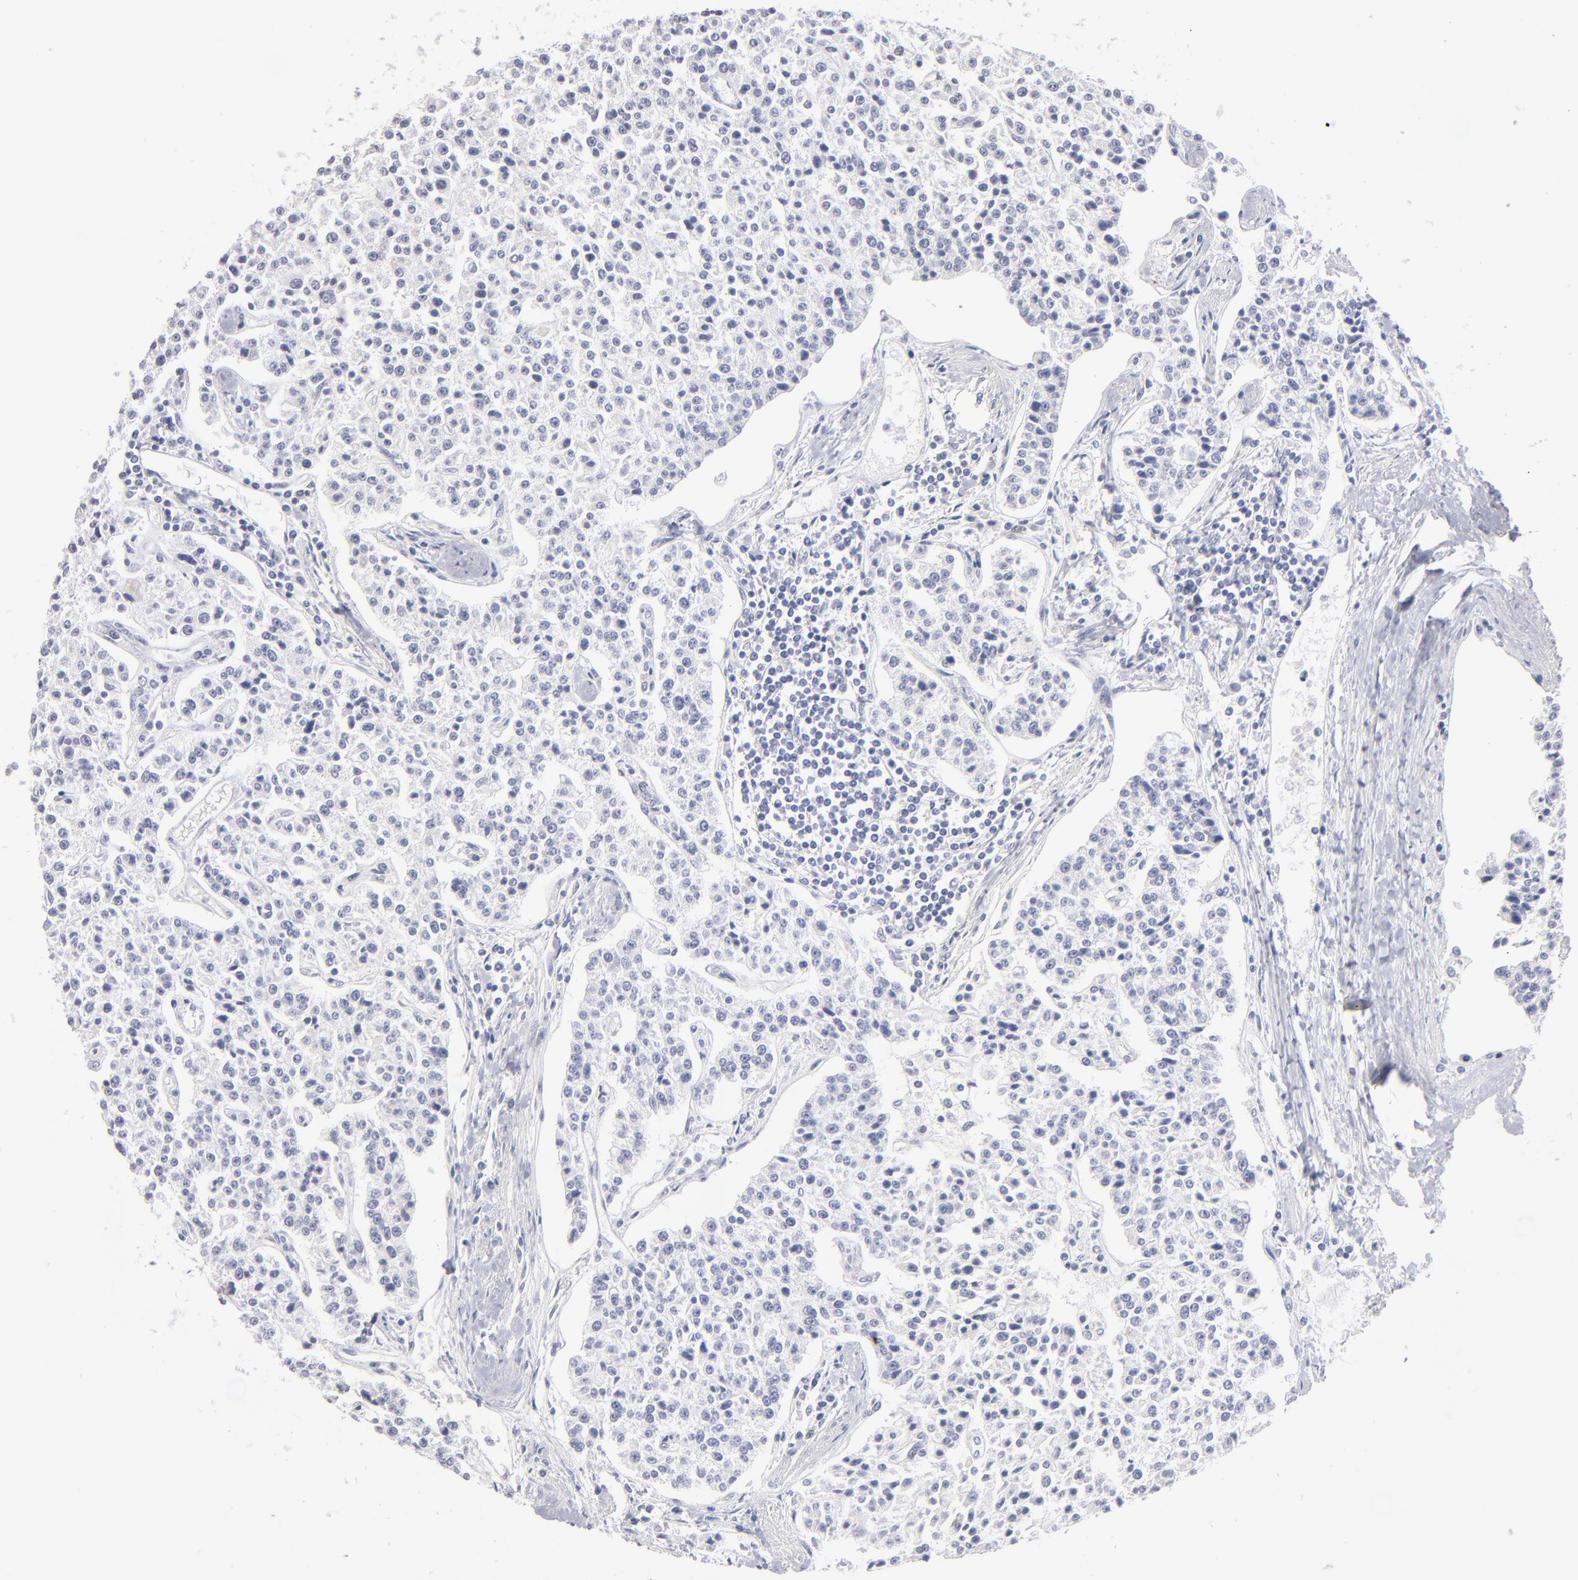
{"staining": {"intensity": "negative", "quantity": "none", "location": "none"}, "tissue": "carcinoid", "cell_type": "Tumor cells", "image_type": "cancer", "snomed": [{"axis": "morphology", "description": "Carcinoid, malignant, NOS"}, {"axis": "topography", "description": "Stomach"}], "caption": "Micrograph shows no significant protein staining in tumor cells of carcinoid (malignant).", "gene": "TEX11", "patient": {"sex": "female", "age": 76}}